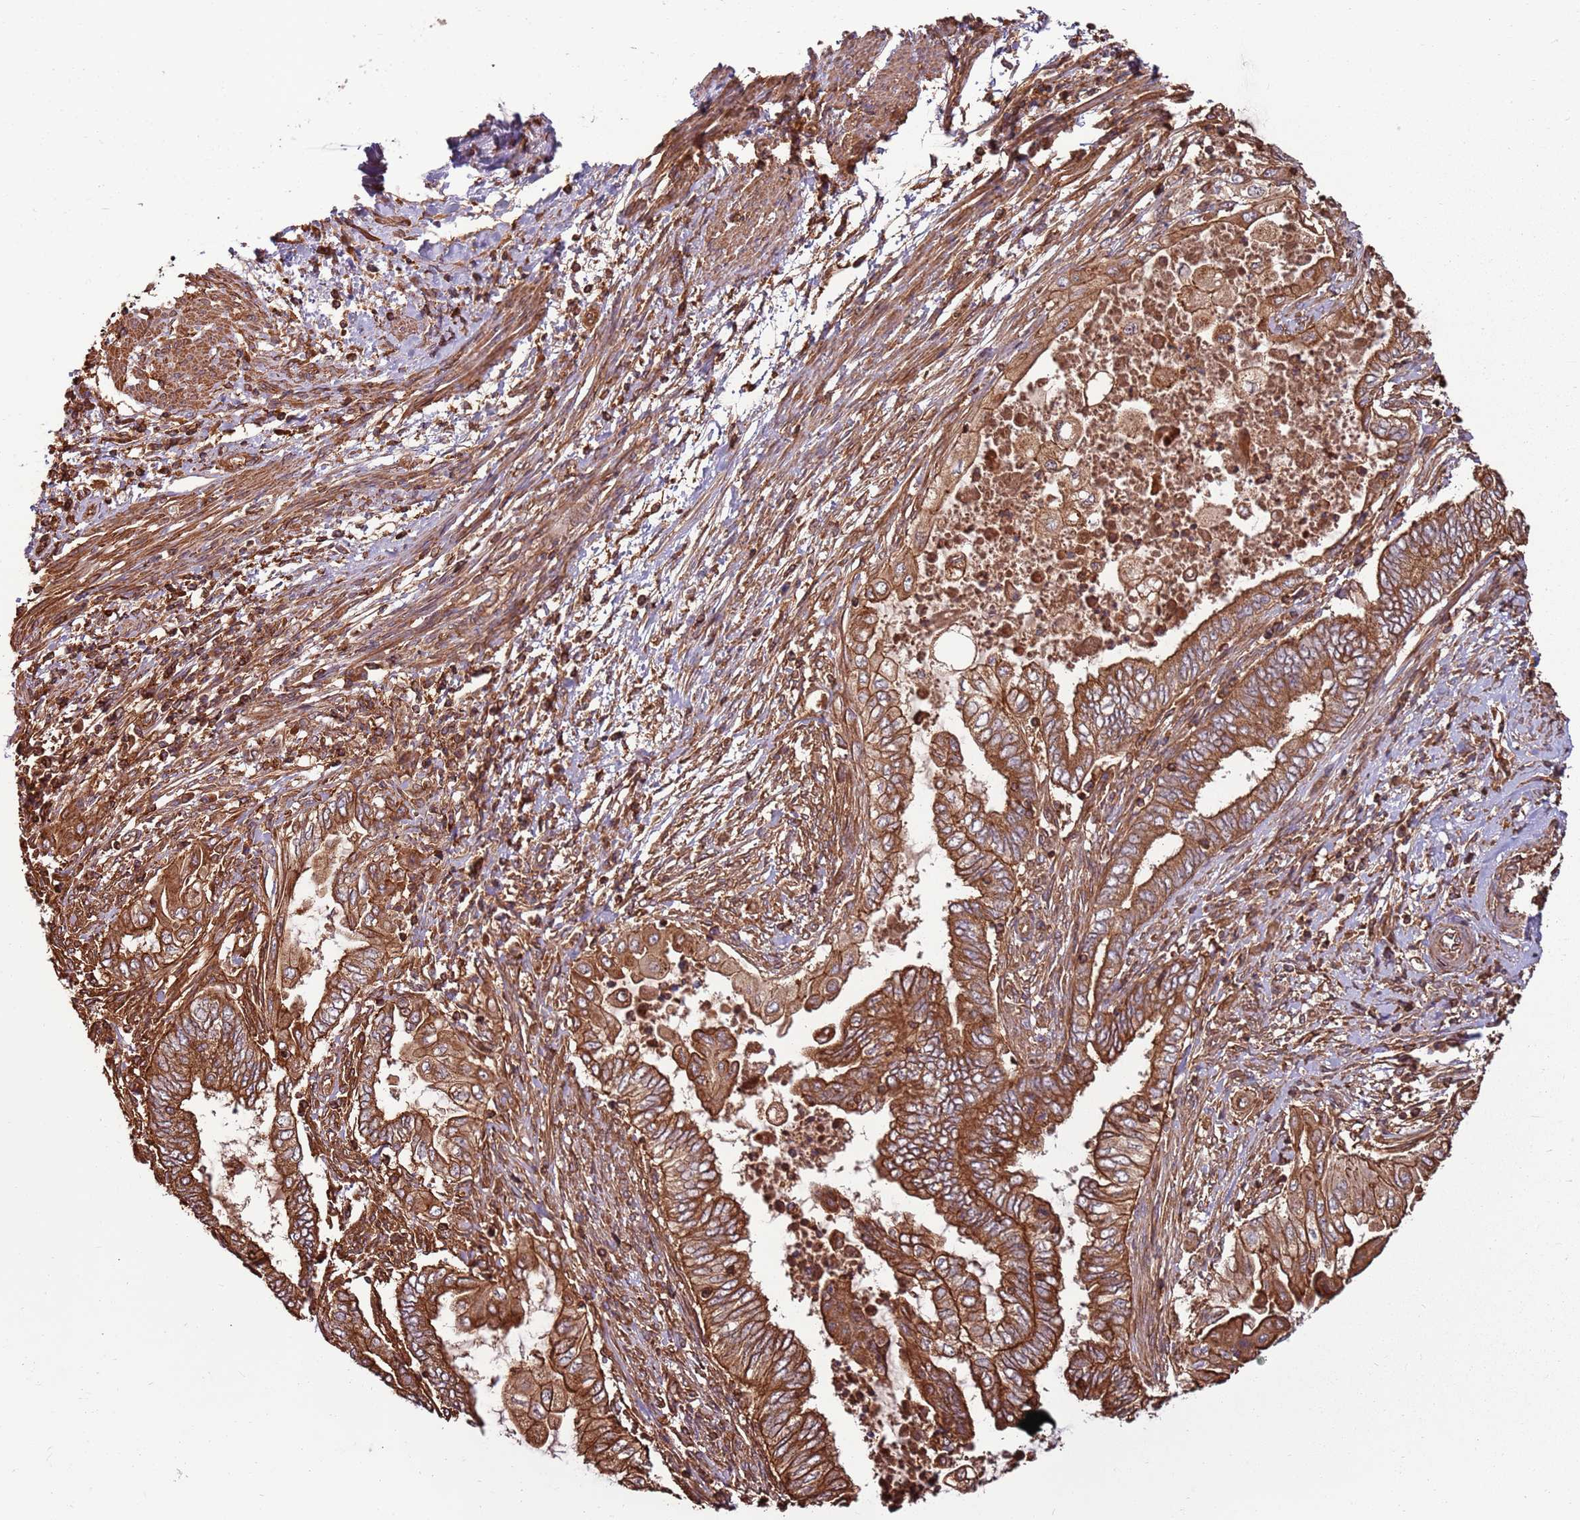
{"staining": {"intensity": "strong", "quantity": ">75%", "location": "cytoplasmic/membranous"}, "tissue": "endometrial cancer", "cell_type": "Tumor cells", "image_type": "cancer", "snomed": [{"axis": "morphology", "description": "Adenocarcinoma, NOS"}, {"axis": "topography", "description": "Uterus"}, {"axis": "topography", "description": "Endometrium"}], "caption": "Endometrial cancer (adenocarcinoma) was stained to show a protein in brown. There is high levels of strong cytoplasmic/membranous staining in approximately >75% of tumor cells.", "gene": "ACVR2A", "patient": {"sex": "female", "age": 70}}